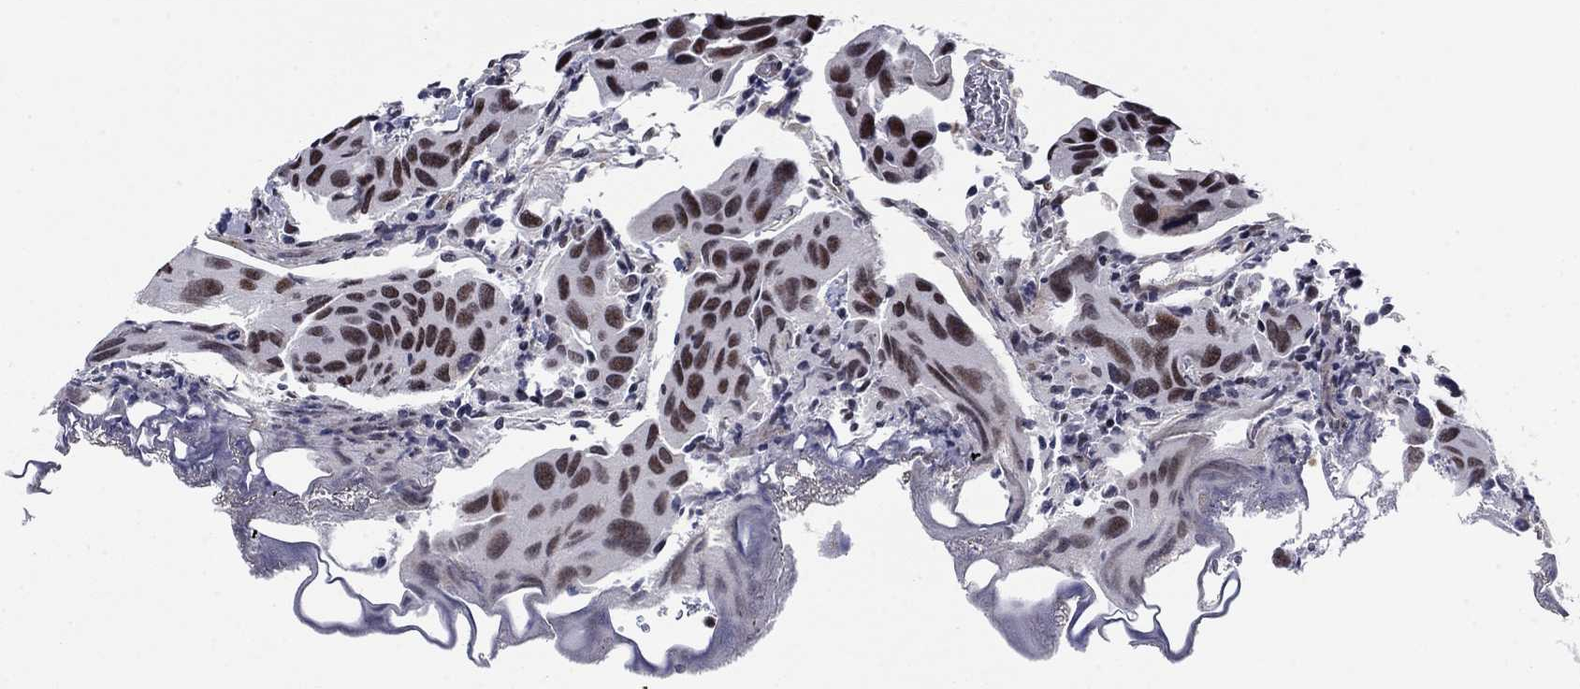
{"staining": {"intensity": "moderate", "quantity": "25%-75%", "location": "nuclear"}, "tissue": "urothelial cancer", "cell_type": "Tumor cells", "image_type": "cancer", "snomed": [{"axis": "morphology", "description": "Urothelial carcinoma, High grade"}, {"axis": "topography", "description": "Urinary bladder"}], "caption": "Immunohistochemical staining of high-grade urothelial carcinoma demonstrates medium levels of moderate nuclear protein staining in approximately 25%-75% of tumor cells.", "gene": "RPRD1B", "patient": {"sex": "male", "age": 79}}